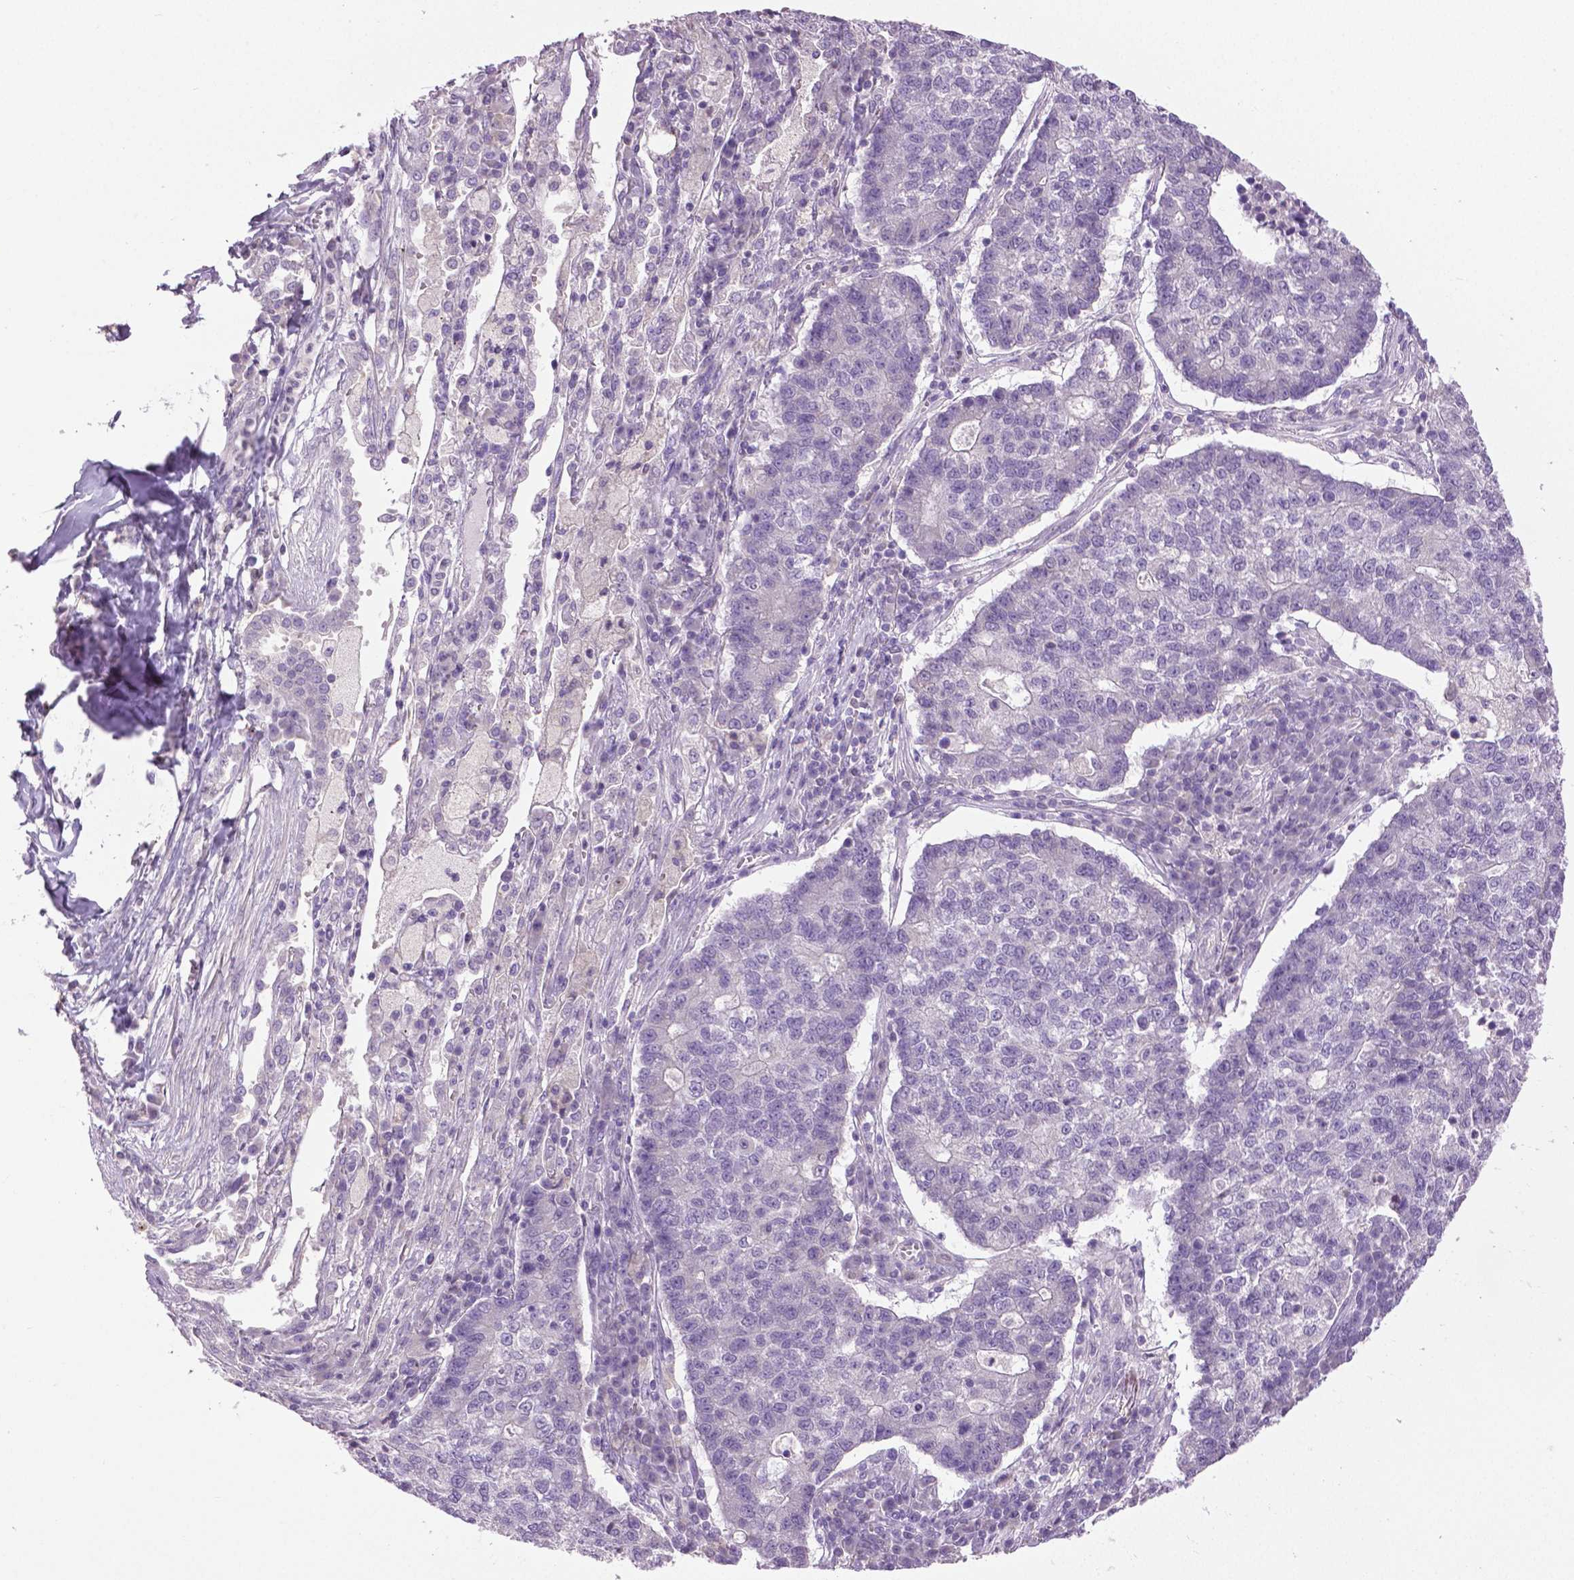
{"staining": {"intensity": "negative", "quantity": "none", "location": "none"}, "tissue": "lung cancer", "cell_type": "Tumor cells", "image_type": "cancer", "snomed": [{"axis": "morphology", "description": "Adenocarcinoma, NOS"}, {"axis": "topography", "description": "Lung"}], "caption": "High magnification brightfield microscopy of lung cancer stained with DAB (brown) and counterstained with hematoxylin (blue): tumor cells show no significant positivity. (IHC, brightfield microscopy, high magnification).", "gene": "DNAH12", "patient": {"sex": "male", "age": 57}}